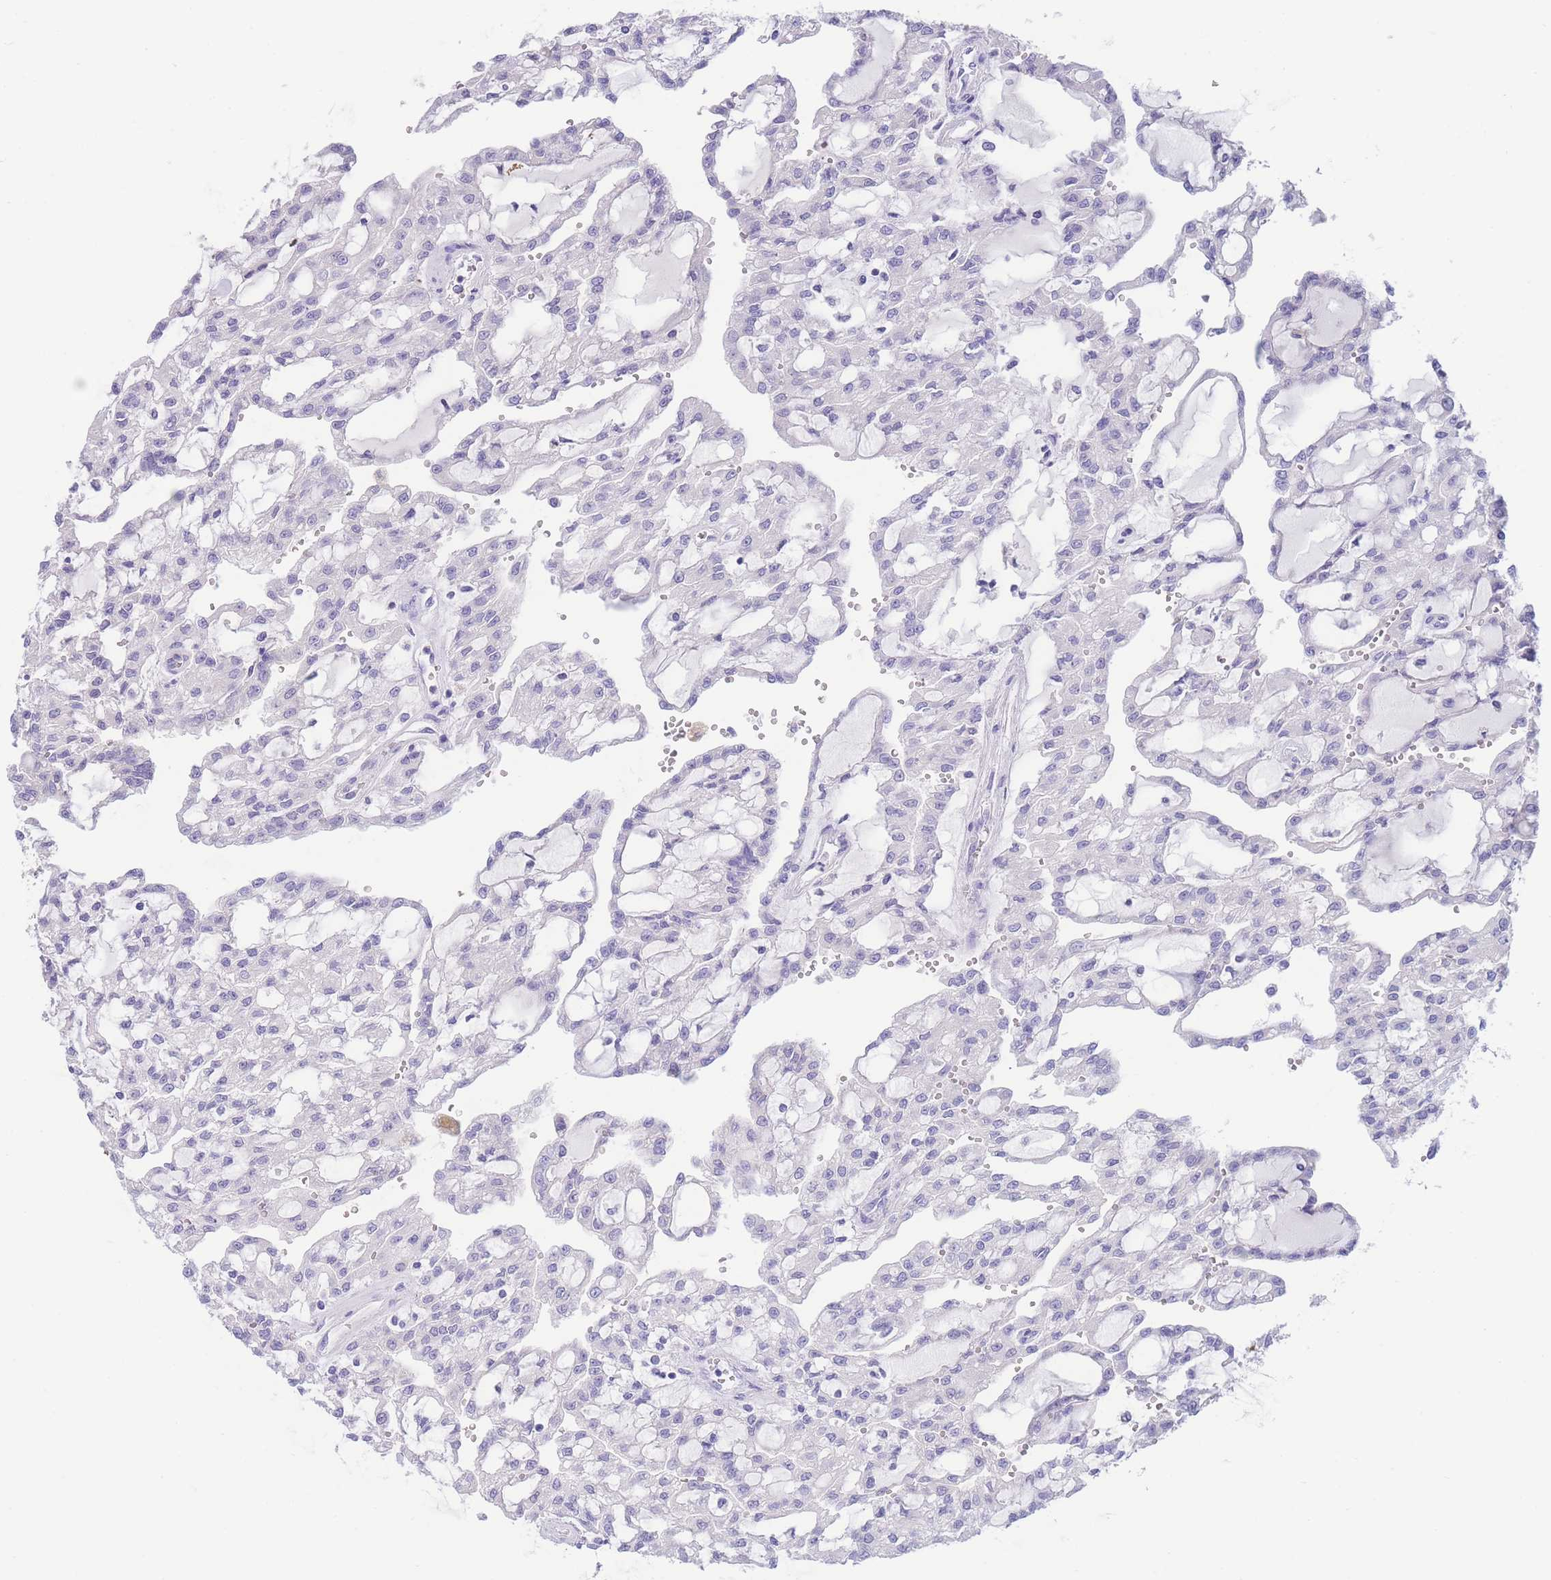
{"staining": {"intensity": "negative", "quantity": "none", "location": "none"}, "tissue": "renal cancer", "cell_type": "Tumor cells", "image_type": "cancer", "snomed": [{"axis": "morphology", "description": "Adenocarcinoma, NOS"}, {"axis": "topography", "description": "Kidney"}], "caption": "An IHC photomicrograph of adenocarcinoma (renal) is shown. There is no staining in tumor cells of adenocarcinoma (renal). Nuclei are stained in blue.", "gene": "PCDHB3", "patient": {"sex": "male", "age": 63}}